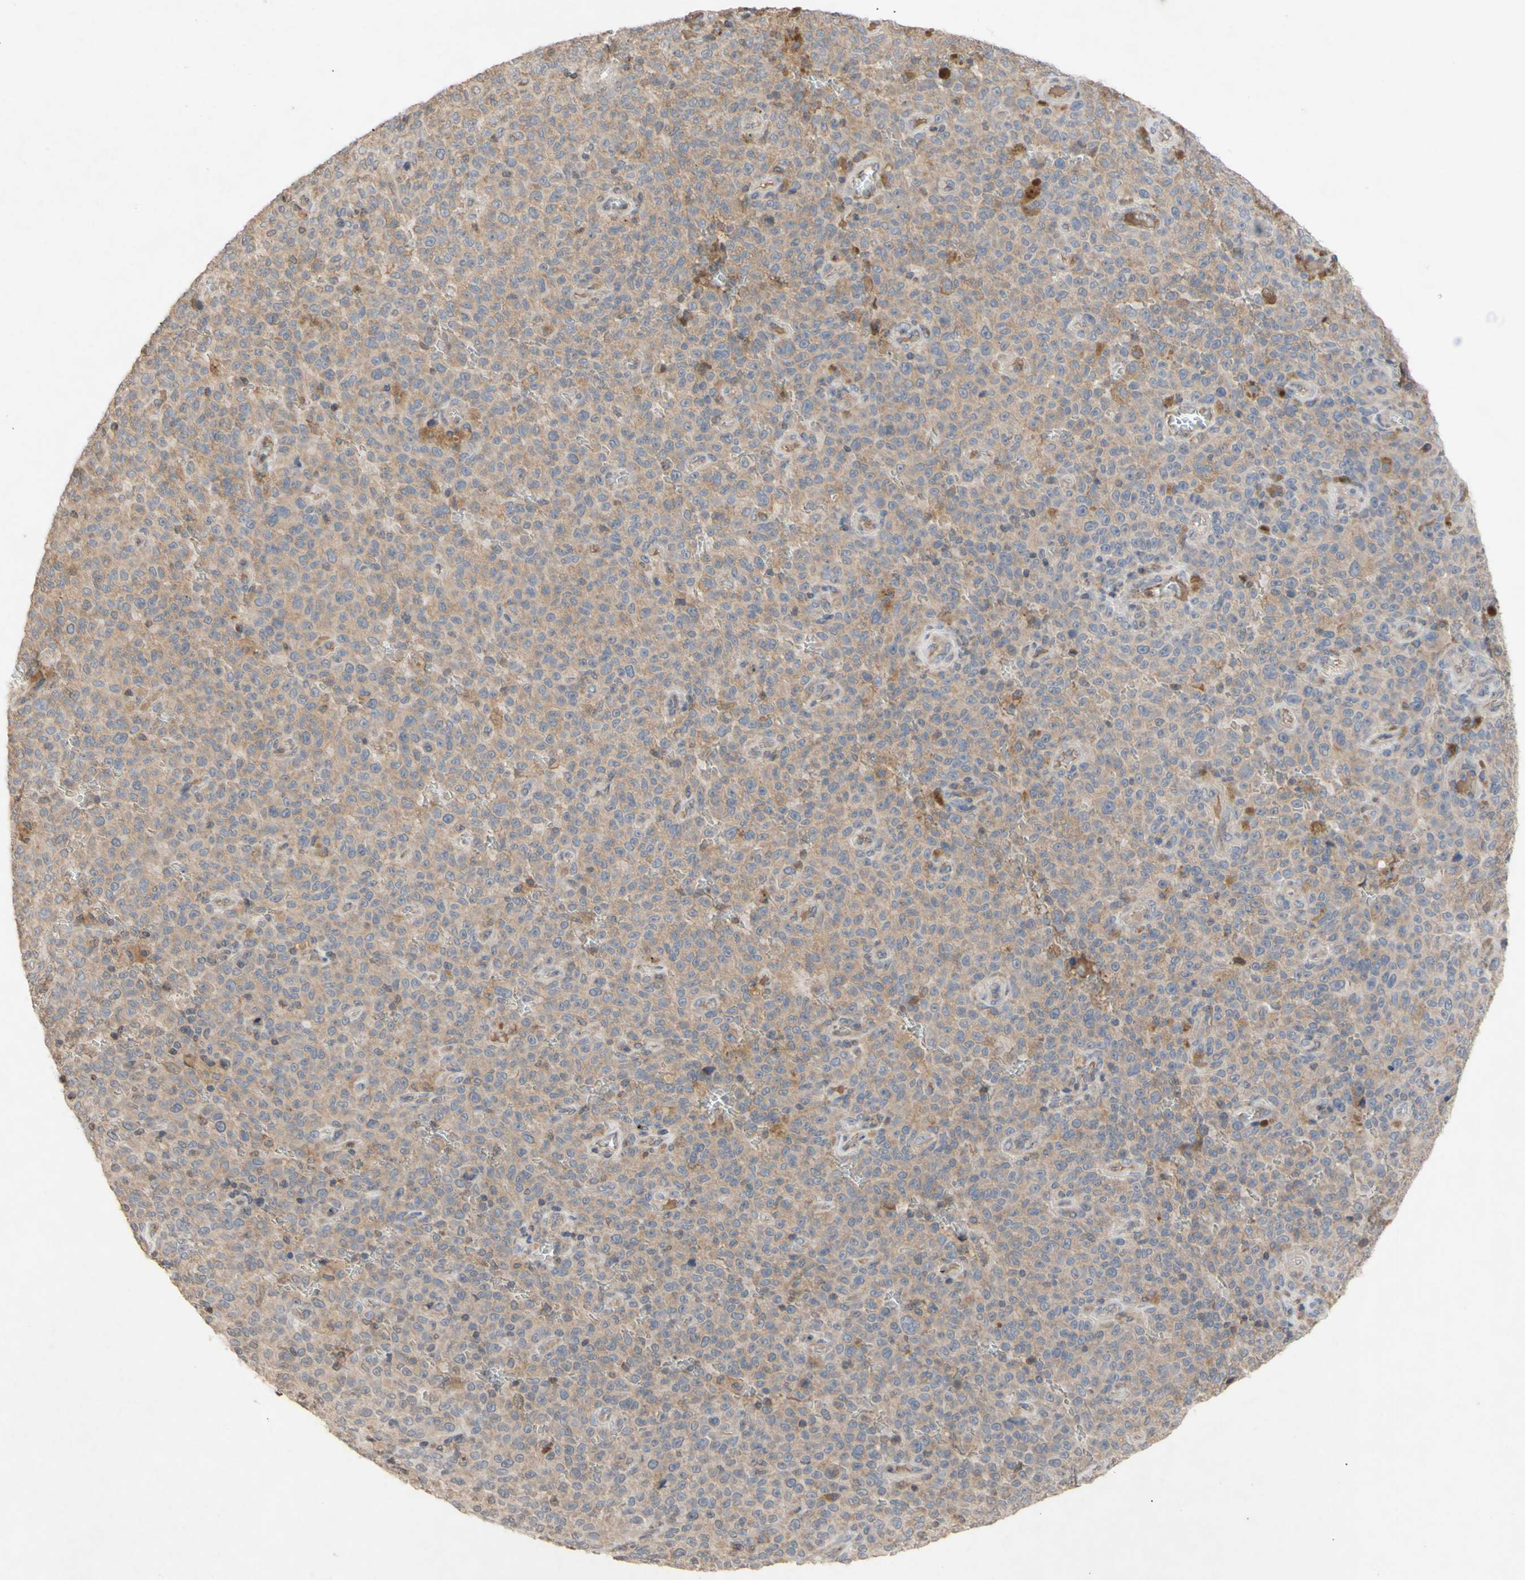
{"staining": {"intensity": "moderate", "quantity": ">75%", "location": "cytoplasmic/membranous"}, "tissue": "melanoma", "cell_type": "Tumor cells", "image_type": "cancer", "snomed": [{"axis": "morphology", "description": "Malignant melanoma, NOS"}, {"axis": "topography", "description": "Skin"}], "caption": "Immunohistochemistry (IHC) photomicrograph of melanoma stained for a protein (brown), which displays medium levels of moderate cytoplasmic/membranous staining in approximately >75% of tumor cells.", "gene": "NECTIN3", "patient": {"sex": "female", "age": 82}}